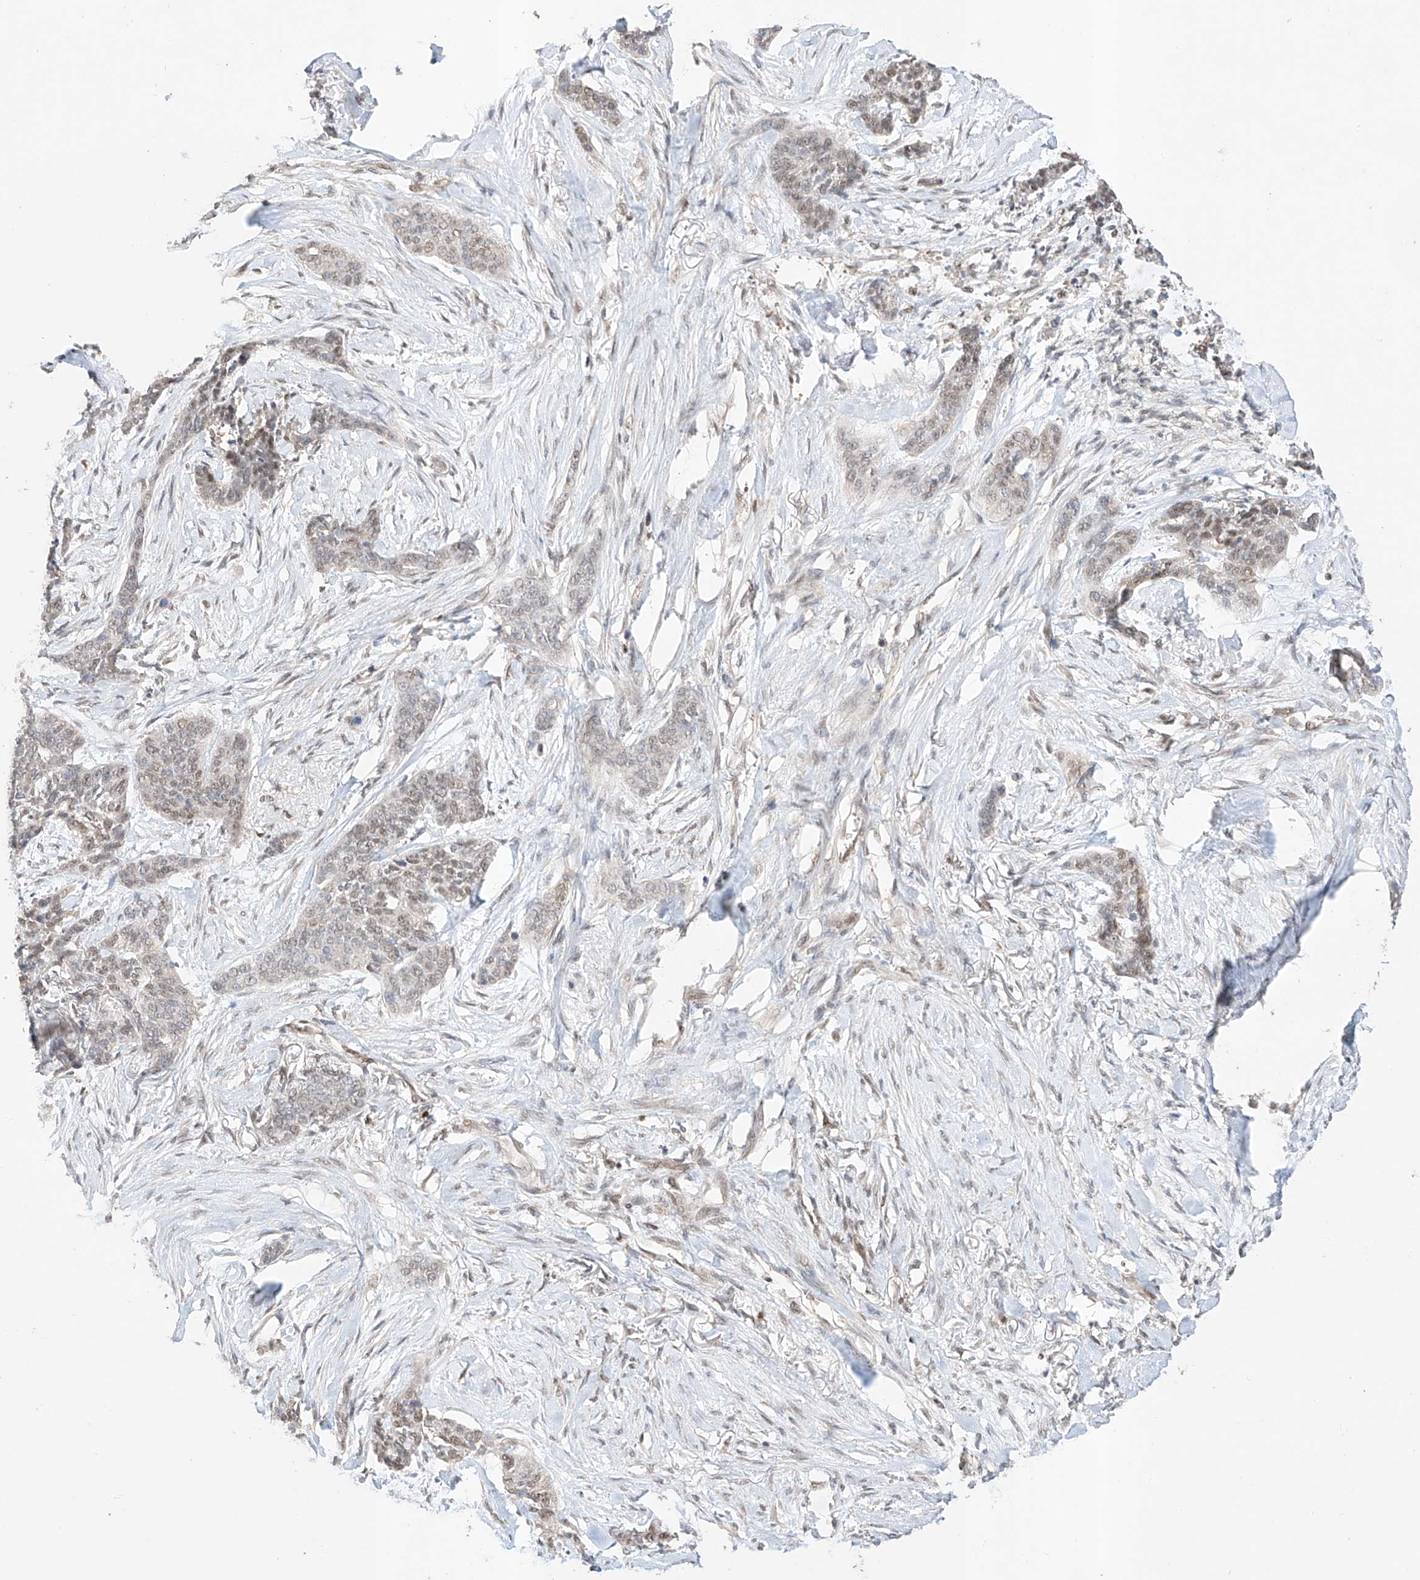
{"staining": {"intensity": "moderate", "quantity": "25%-75%", "location": "nuclear"}, "tissue": "skin cancer", "cell_type": "Tumor cells", "image_type": "cancer", "snomed": [{"axis": "morphology", "description": "Basal cell carcinoma"}, {"axis": "topography", "description": "Skin"}], "caption": "Immunohistochemical staining of human skin cancer exhibits medium levels of moderate nuclear positivity in about 25%-75% of tumor cells.", "gene": "APIP", "patient": {"sex": "female", "age": 64}}